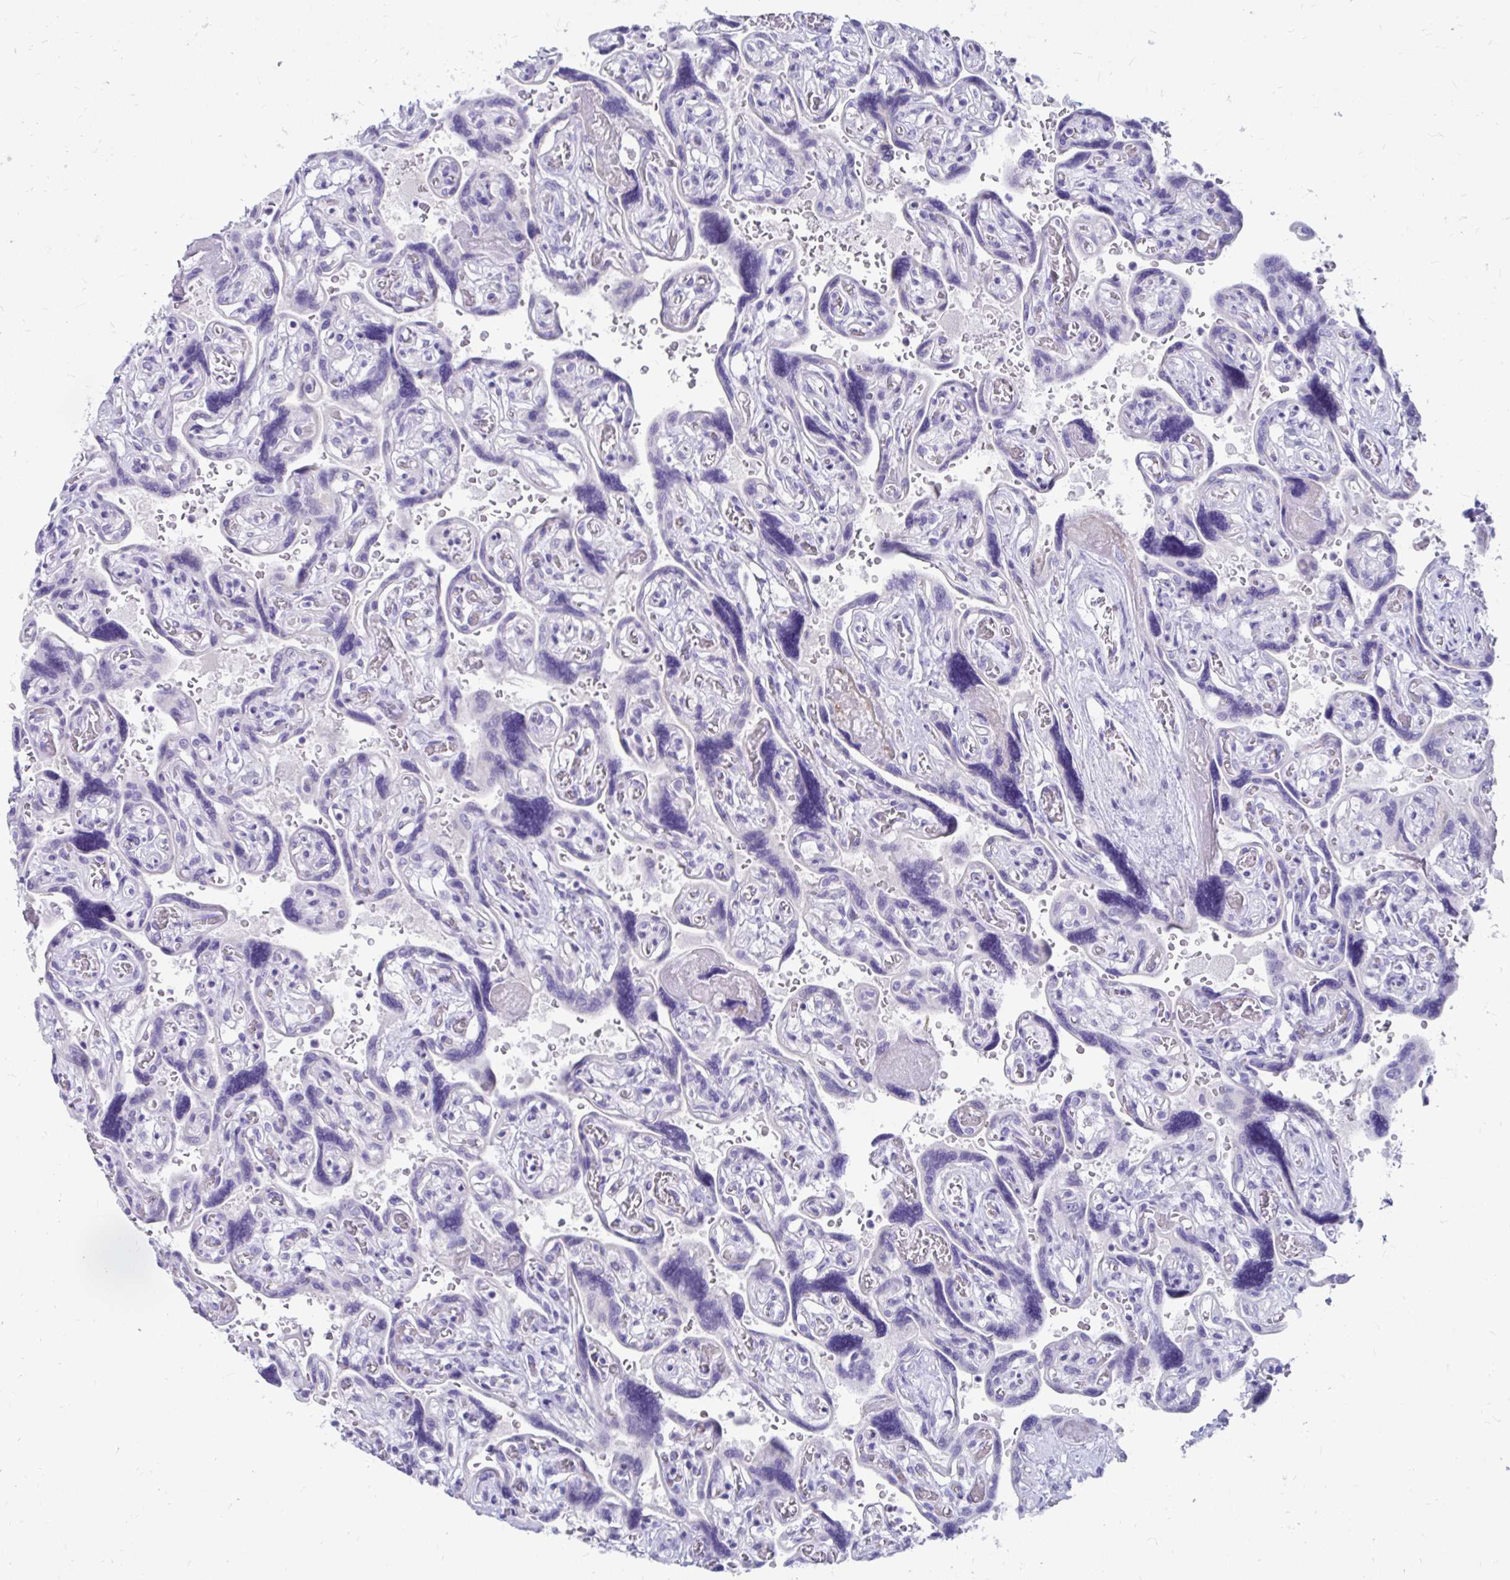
{"staining": {"intensity": "negative", "quantity": "none", "location": "none"}, "tissue": "placenta", "cell_type": "Decidual cells", "image_type": "normal", "snomed": [{"axis": "morphology", "description": "Normal tissue, NOS"}, {"axis": "topography", "description": "Placenta"}], "caption": "An image of human placenta is negative for staining in decidual cells. (DAB immunohistochemistry (IHC), high magnification).", "gene": "C19orf81", "patient": {"sex": "female", "age": 32}}